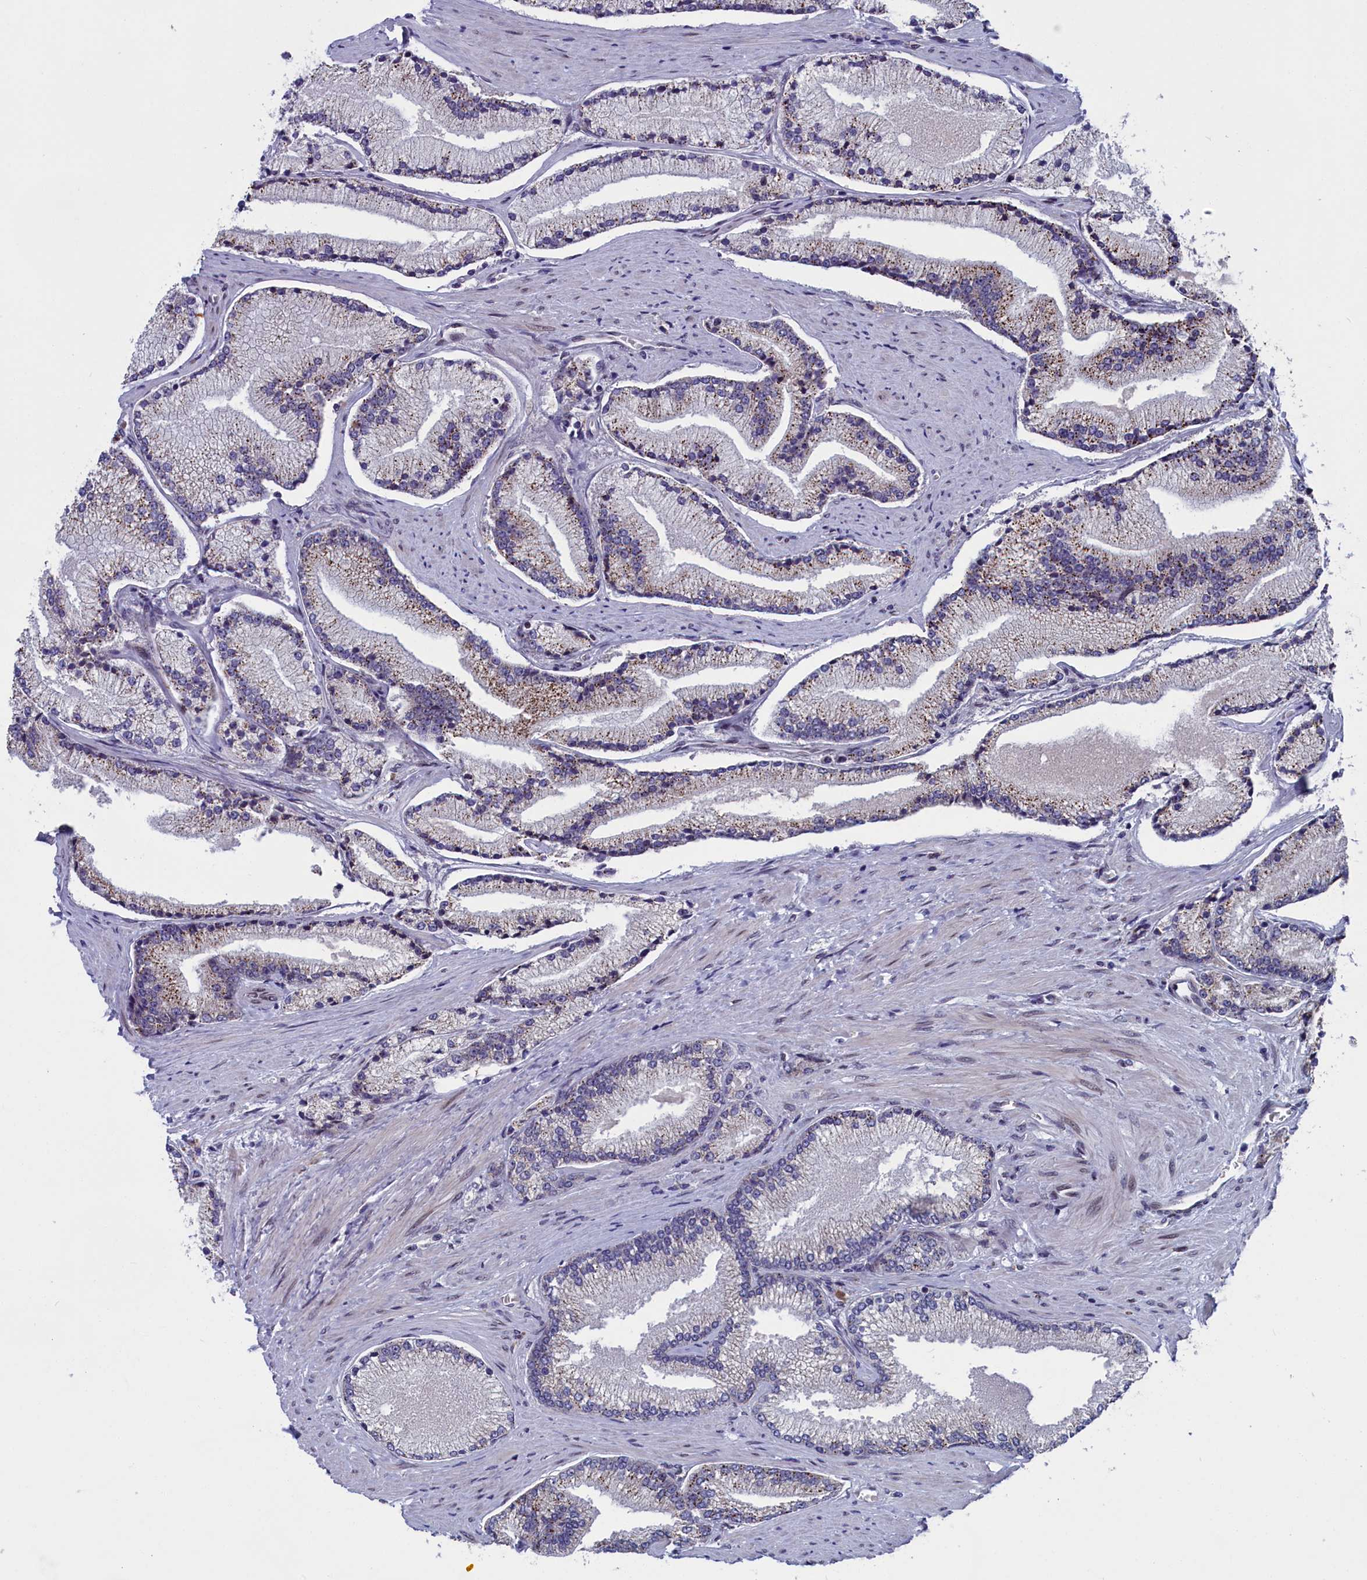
{"staining": {"intensity": "moderate", "quantity": "<25%", "location": "cytoplasmic/membranous"}, "tissue": "prostate cancer", "cell_type": "Tumor cells", "image_type": "cancer", "snomed": [{"axis": "morphology", "description": "Adenocarcinoma, High grade"}, {"axis": "topography", "description": "Prostate"}], "caption": "This is an image of immunohistochemistry staining of prostate cancer, which shows moderate expression in the cytoplasmic/membranous of tumor cells.", "gene": "GPSM1", "patient": {"sex": "male", "age": 67}}